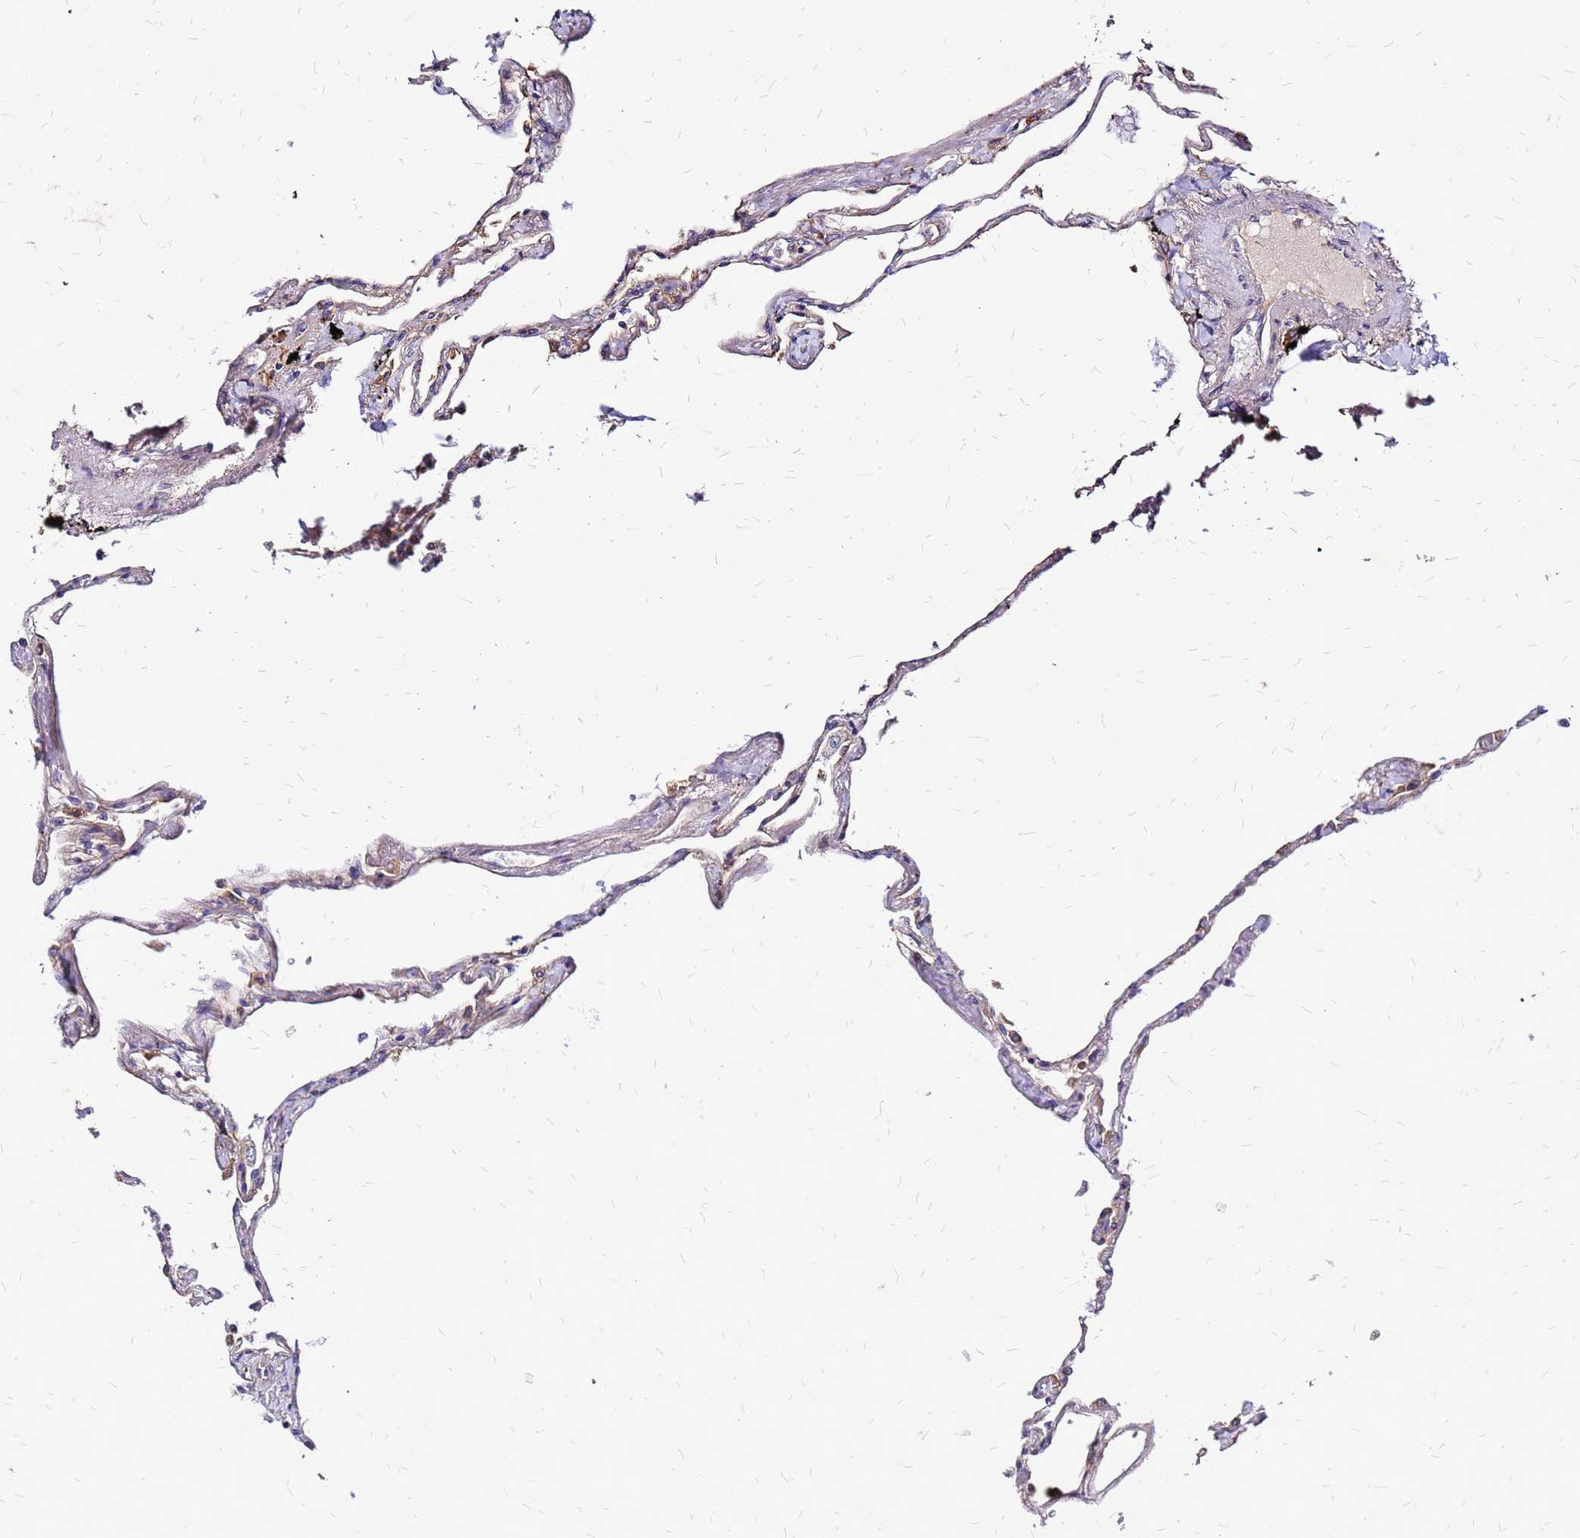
{"staining": {"intensity": "moderate", "quantity": "25%-75%", "location": "cytoplasmic/membranous"}, "tissue": "lung", "cell_type": "Alveolar cells", "image_type": "normal", "snomed": [{"axis": "morphology", "description": "Normal tissue, NOS"}, {"axis": "topography", "description": "Lung"}], "caption": "The histopathology image displays immunohistochemical staining of benign lung. There is moderate cytoplasmic/membranous staining is present in approximately 25%-75% of alveolar cells. (DAB IHC, brown staining for protein, blue staining for nuclei).", "gene": "VMO1", "patient": {"sex": "female", "age": 67}}